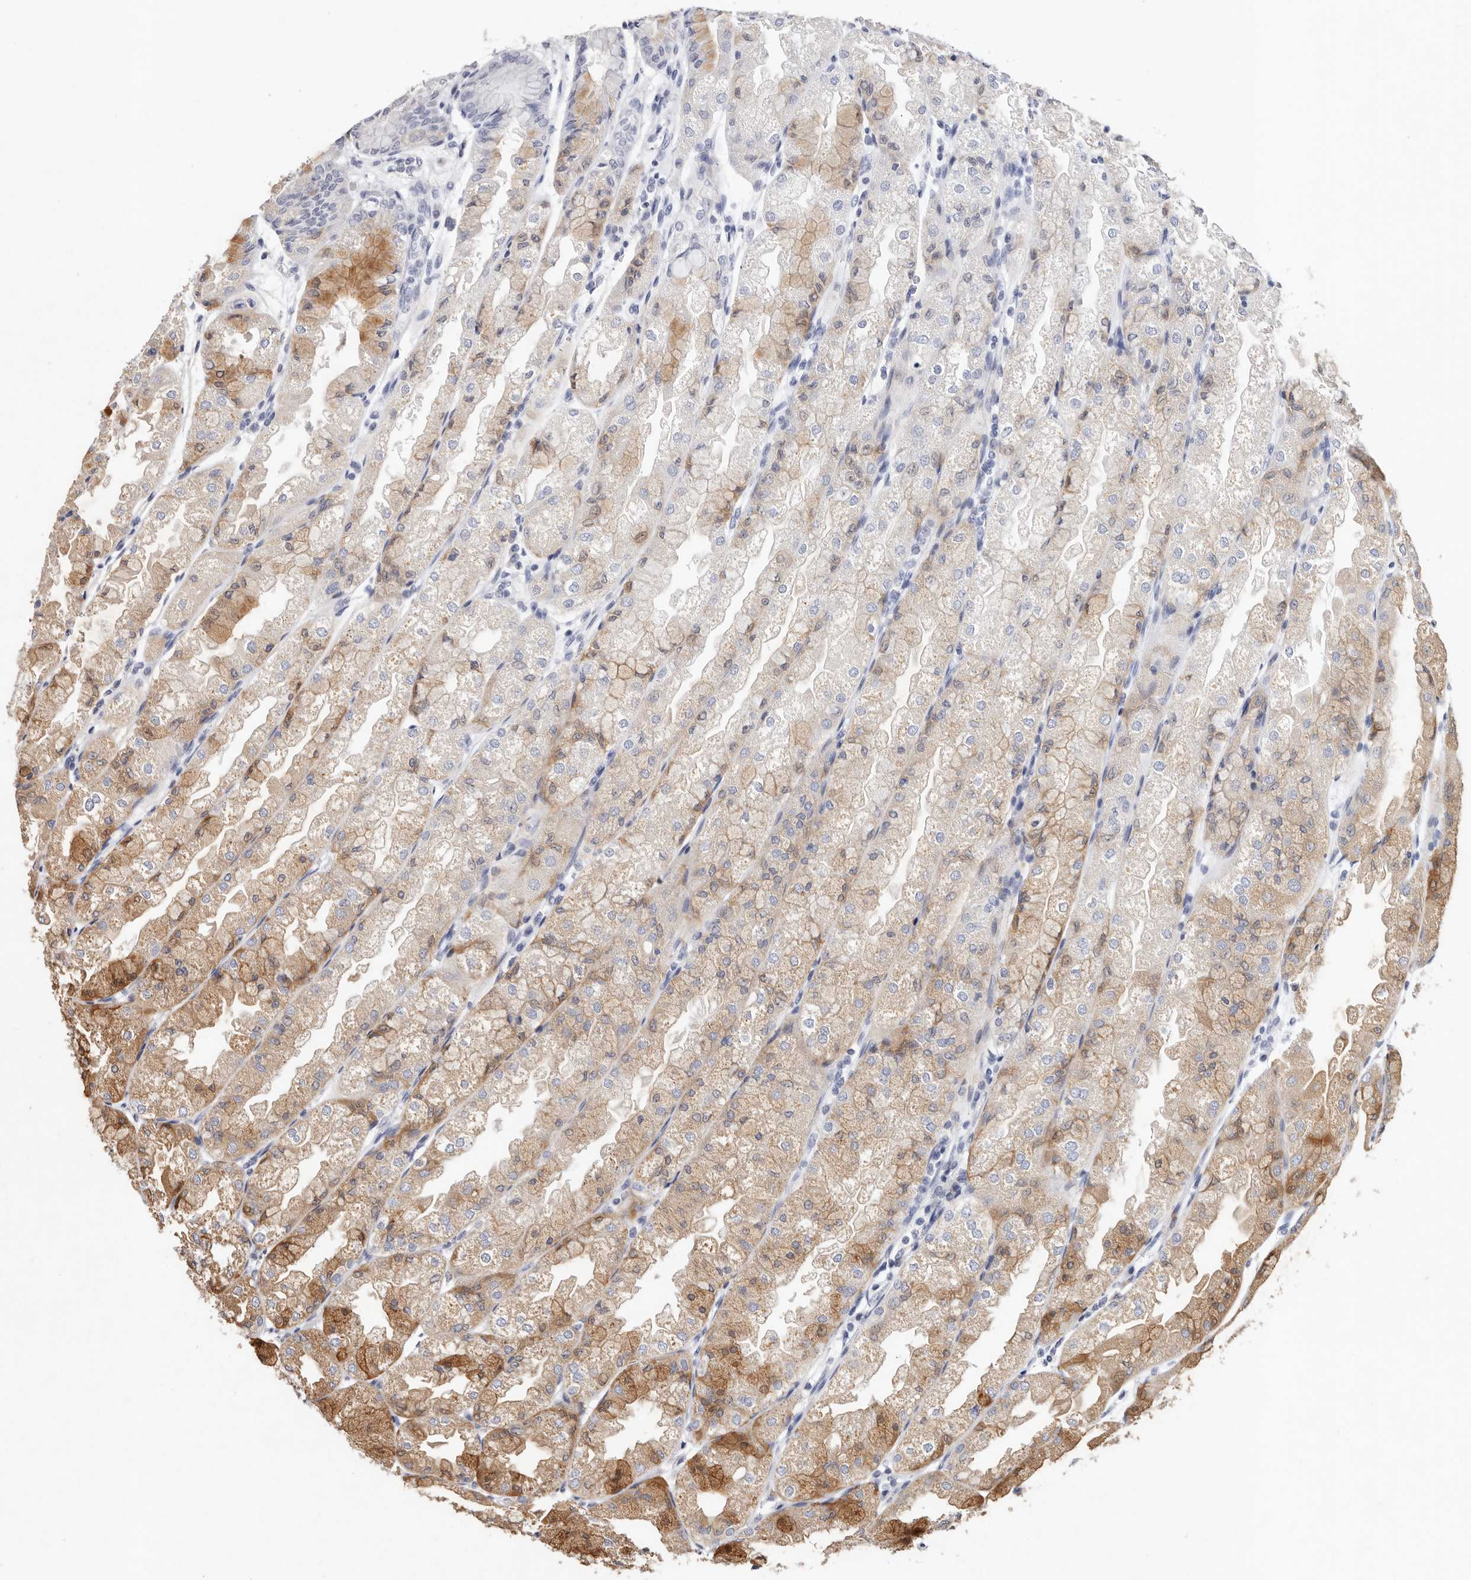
{"staining": {"intensity": "moderate", "quantity": "<25%", "location": "cytoplasmic/membranous"}, "tissue": "stomach", "cell_type": "Glandular cells", "image_type": "normal", "snomed": [{"axis": "morphology", "description": "Normal tissue, NOS"}, {"axis": "topography", "description": "Stomach, upper"}], "caption": "The immunohistochemical stain labels moderate cytoplasmic/membranous expression in glandular cells of unremarkable stomach.", "gene": "USP33", "patient": {"sex": "male", "age": 47}}